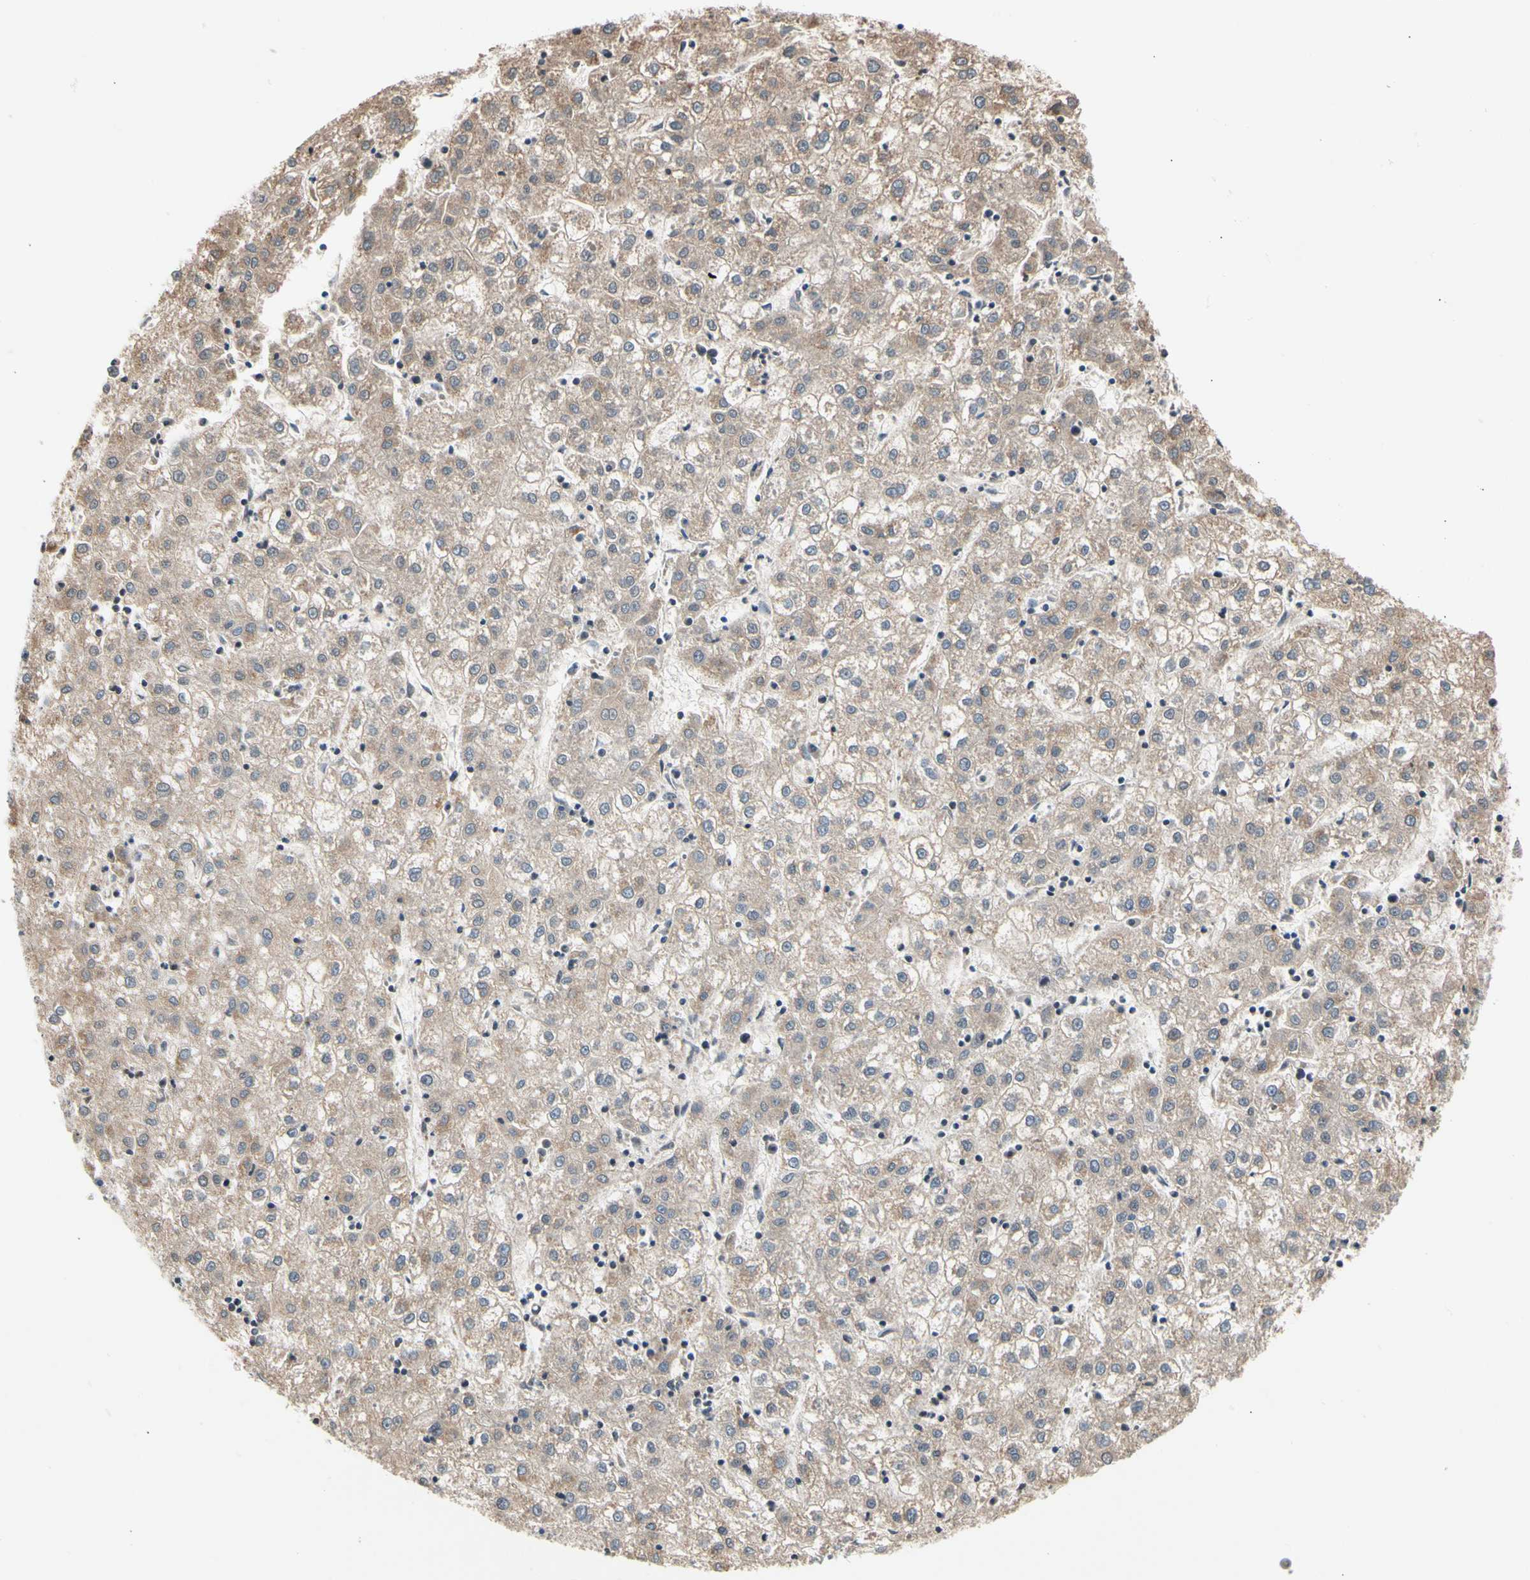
{"staining": {"intensity": "weak", "quantity": ">75%", "location": "cytoplasmic/membranous"}, "tissue": "liver cancer", "cell_type": "Tumor cells", "image_type": "cancer", "snomed": [{"axis": "morphology", "description": "Carcinoma, Hepatocellular, NOS"}, {"axis": "topography", "description": "Liver"}], "caption": "Protein expression analysis of human liver cancer reveals weak cytoplasmic/membranous expression in approximately >75% of tumor cells. The staining was performed using DAB (3,3'-diaminobenzidine) to visualize the protein expression in brown, while the nuclei were stained in blue with hematoxylin (Magnification: 20x).", "gene": "SOX30", "patient": {"sex": "male", "age": 72}}